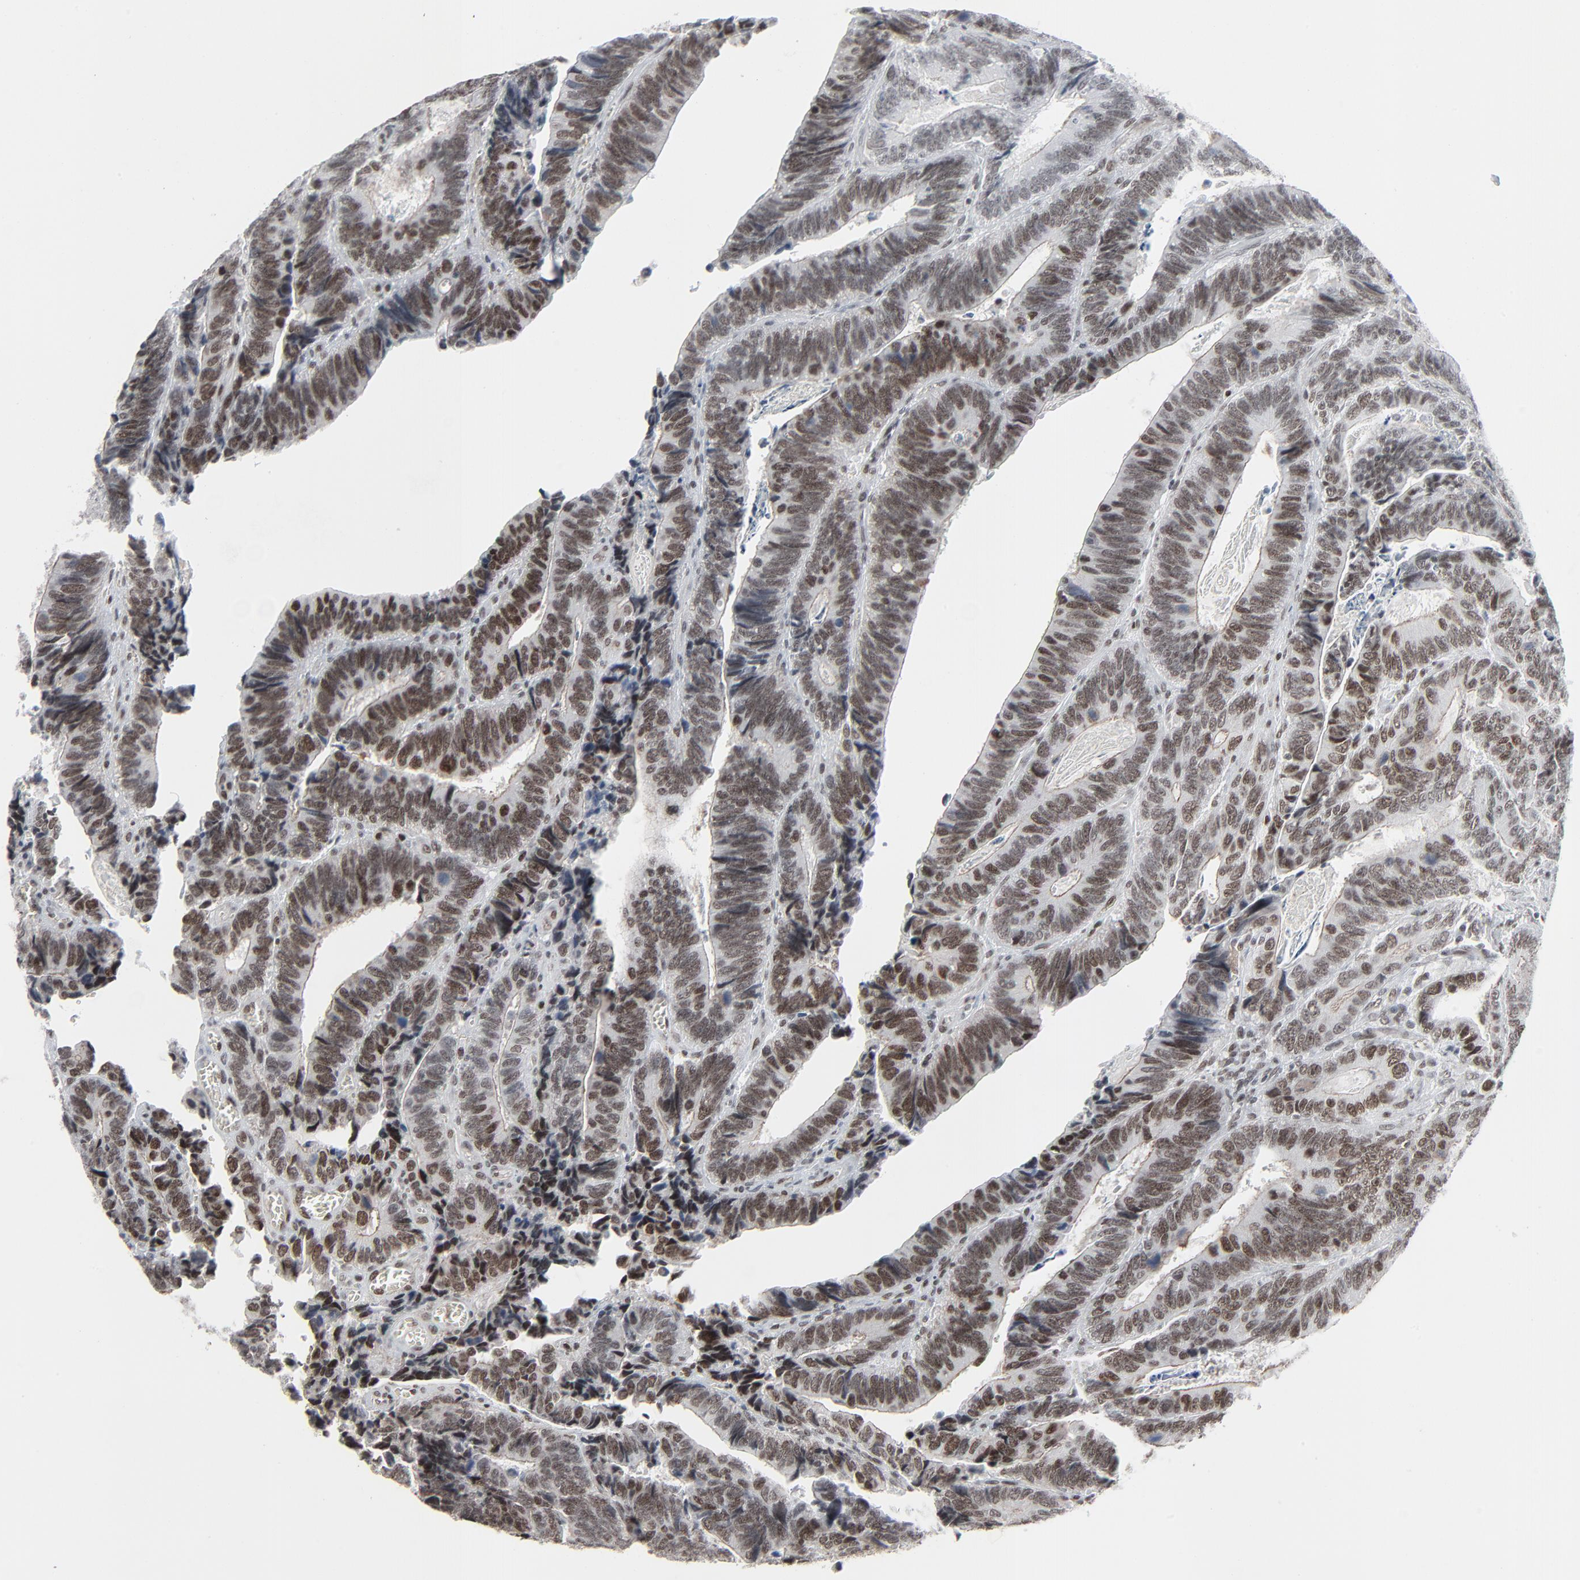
{"staining": {"intensity": "moderate", "quantity": ">75%", "location": "nuclear"}, "tissue": "colorectal cancer", "cell_type": "Tumor cells", "image_type": "cancer", "snomed": [{"axis": "morphology", "description": "Adenocarcinoma, NOS"}, {"axis": "topography", "description": "Colon"}], "caption": "Immunohistochemical staining of human colorectal cancer (adenocarcinoma) exhibits medium levels of moderate nuclear protein positivity in approximately >75% of tumor cells.", "gene": "FBXO28", "patient": {"sex": "male", "age": 72}}